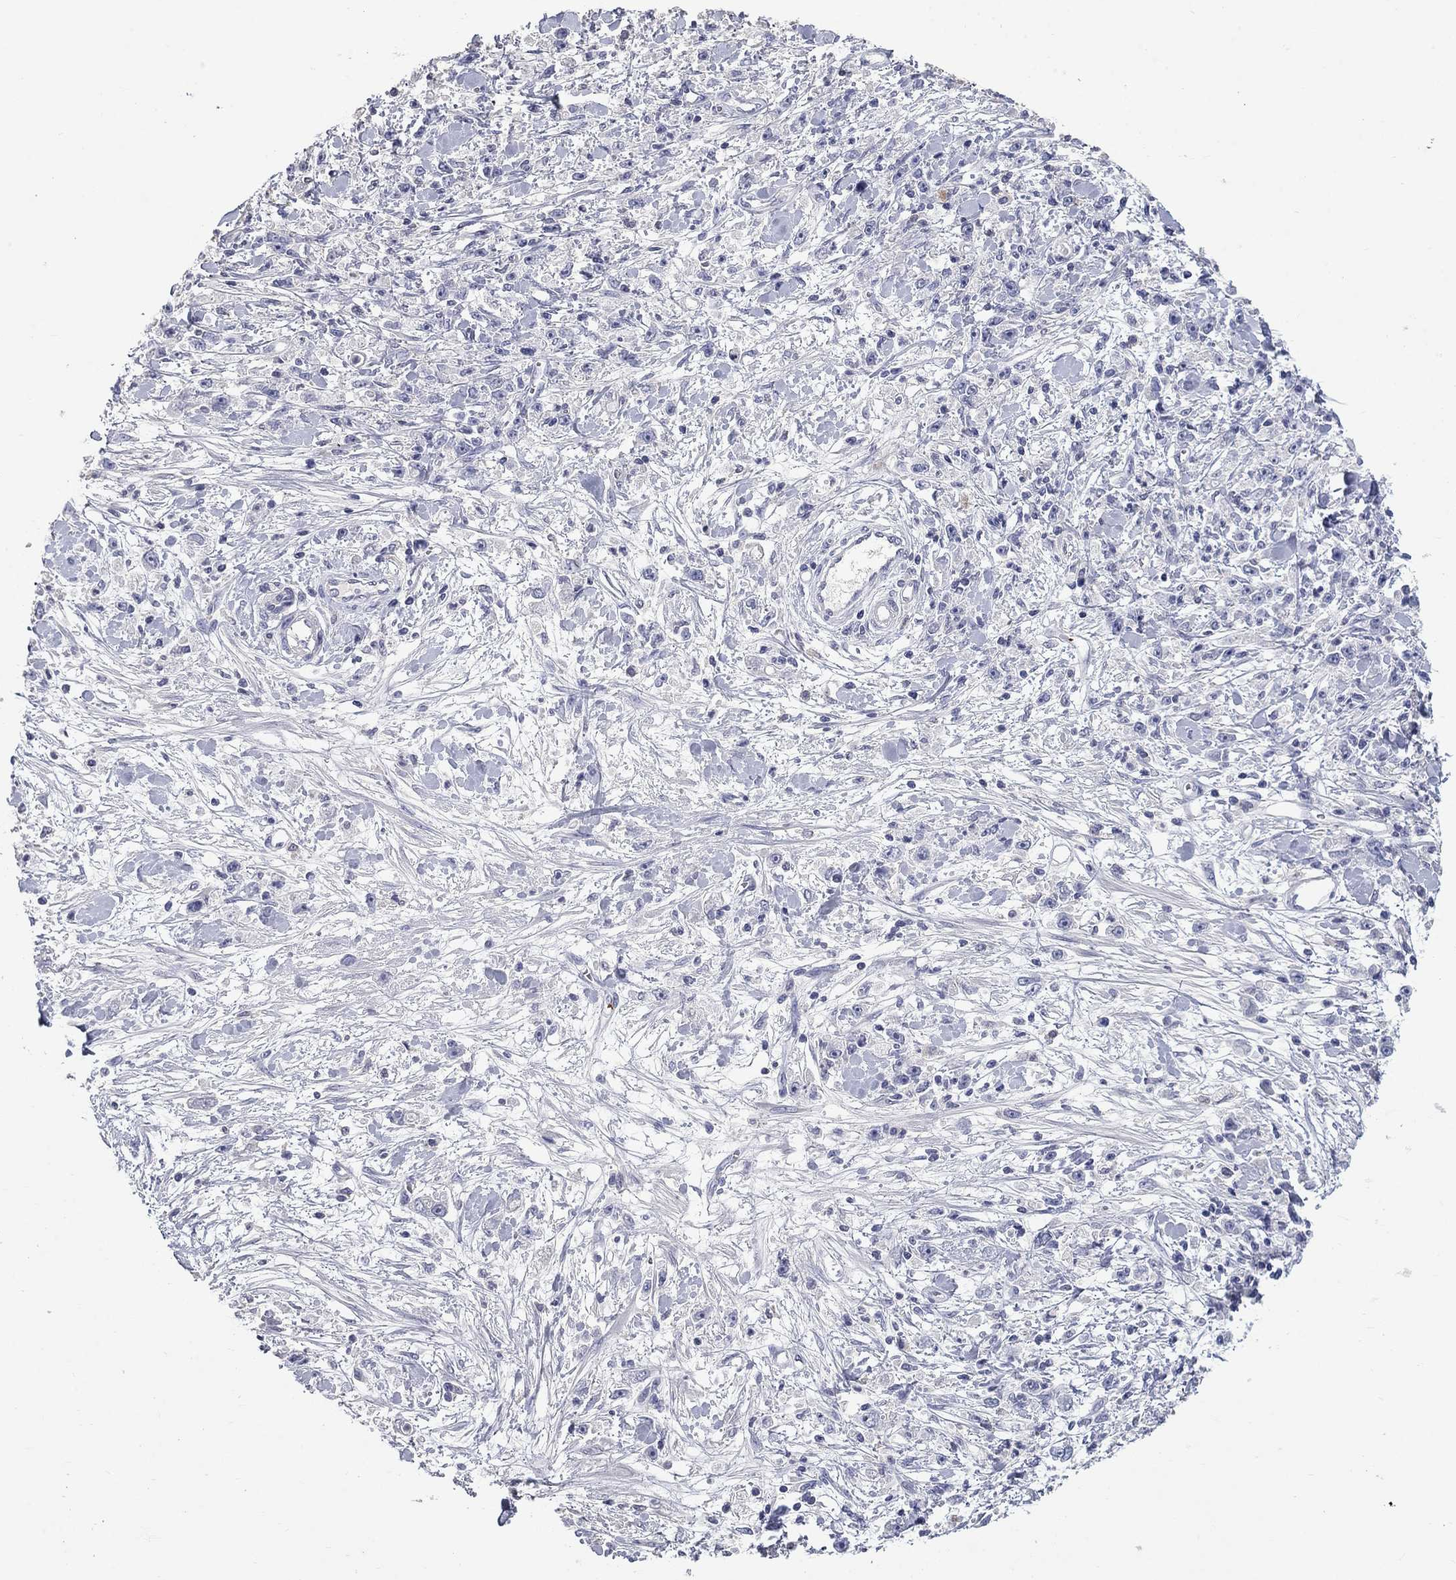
{"staining": {"intensity": "negative", "quantity": "none", "location": "none"}, "tissue": "stomach cancer", "cell_type": "Tumor cells", "image_type": "cancer", "snomed": [{"axis": "morphology", "description": "Adenocarcinoma, NOS"}, {"axis": "topography", "description": "Stomach"}], "caption": "The histopathology image exhibits no significant staining in tumor cells of stomach adenocarcinoma.", "gene": "PLEK", "patient": {"sex": "female", "age": 59}}